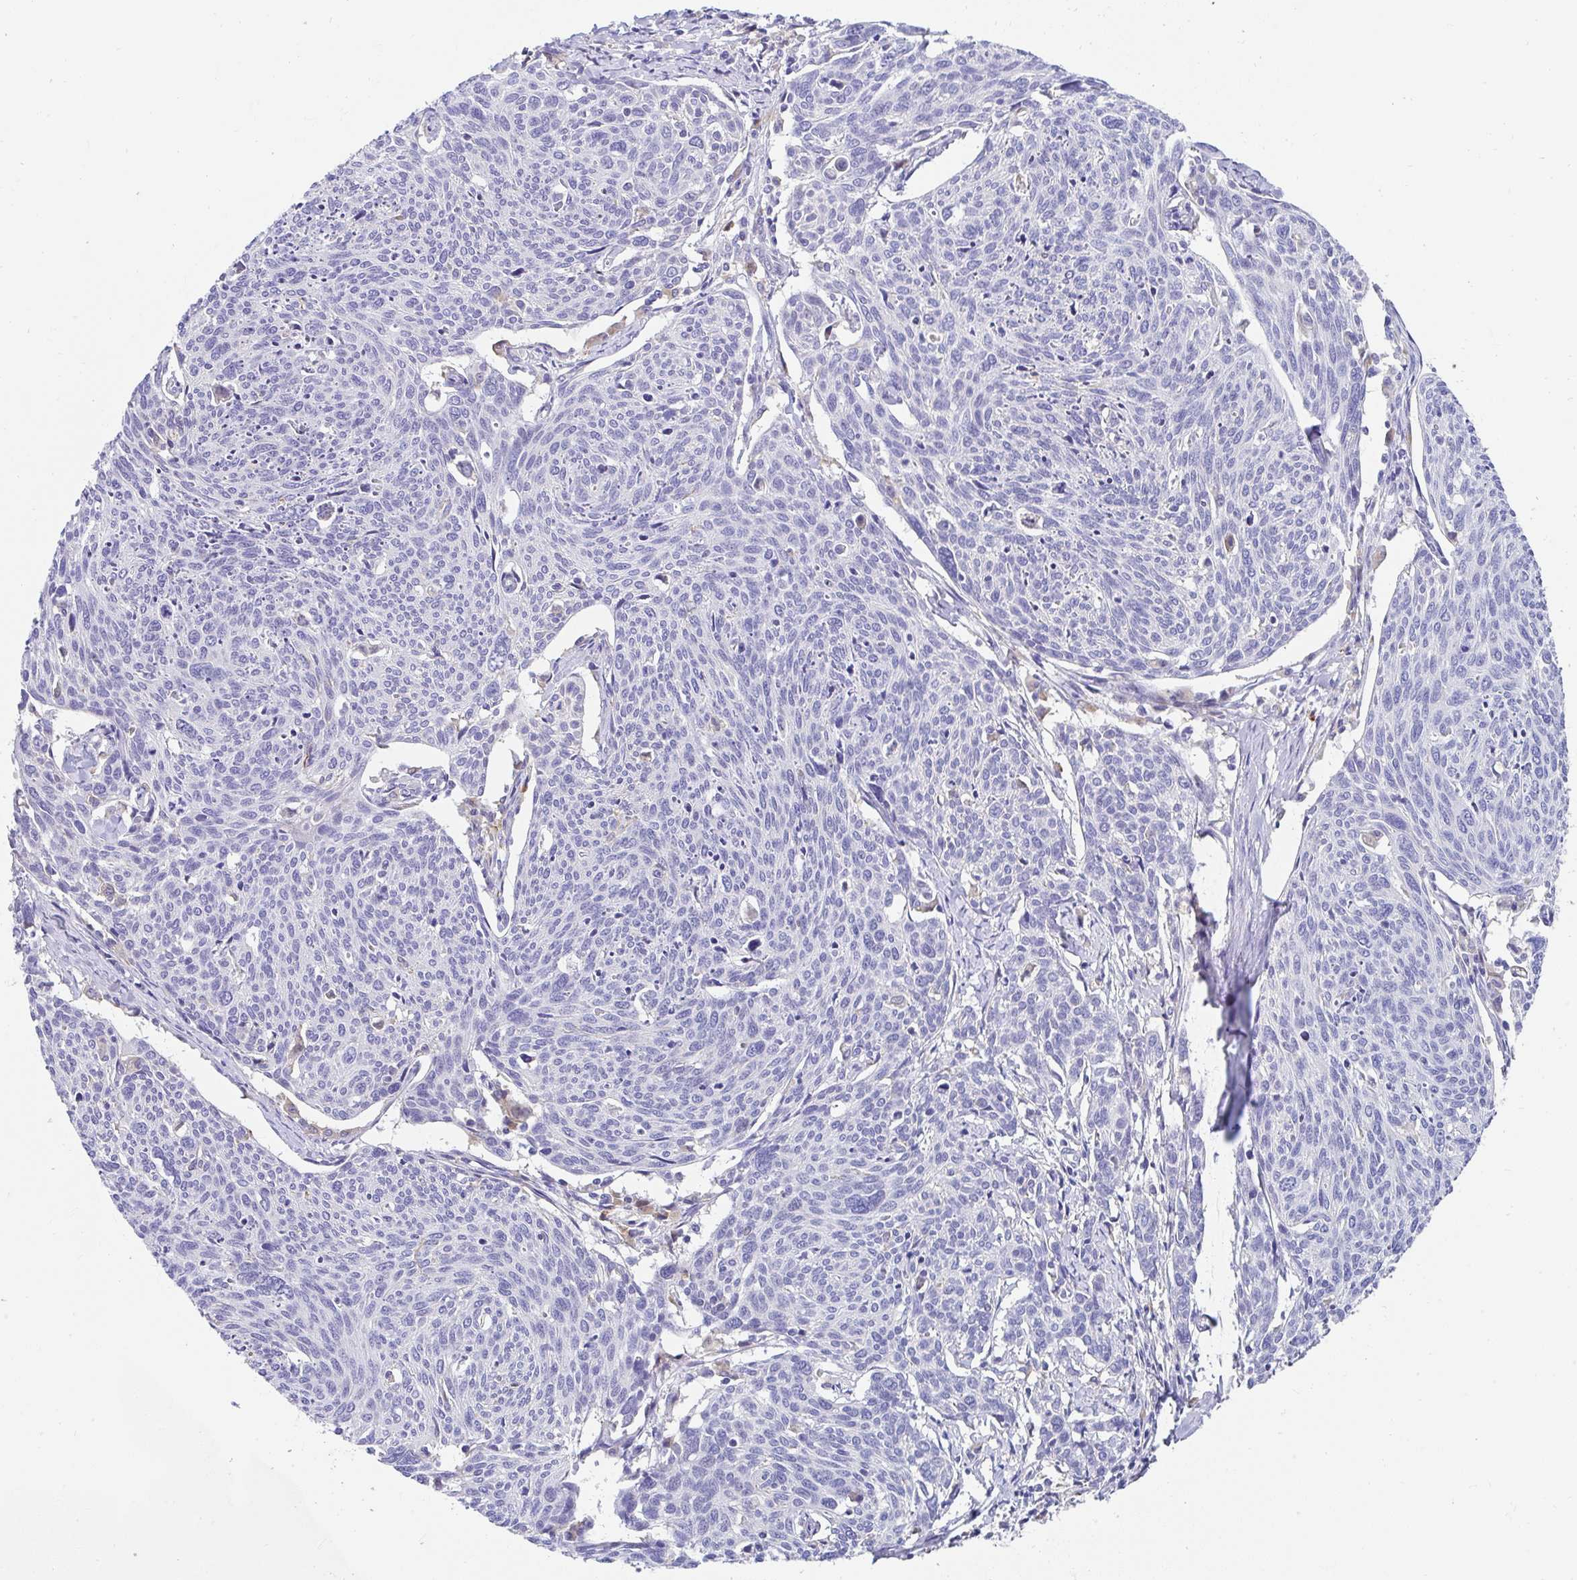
{"staining": {"intensity": "negative", "quantity": "none", "location": "none"}, "tissue": "cervical cancer", "cell_type": "Tumor cells", "image_type": "cancer", "snomed": [{"axis": "morphology", "description": "Squamous cell carcinoma, NOS"}, {"axis": "topography", "description": "Cervix"}], "caption": "The micrograph reveals no significant expression in tumor cells of cervical cancer.", "gene": "ZNF33A", "patient": {"sex": "female", "age": 49}}